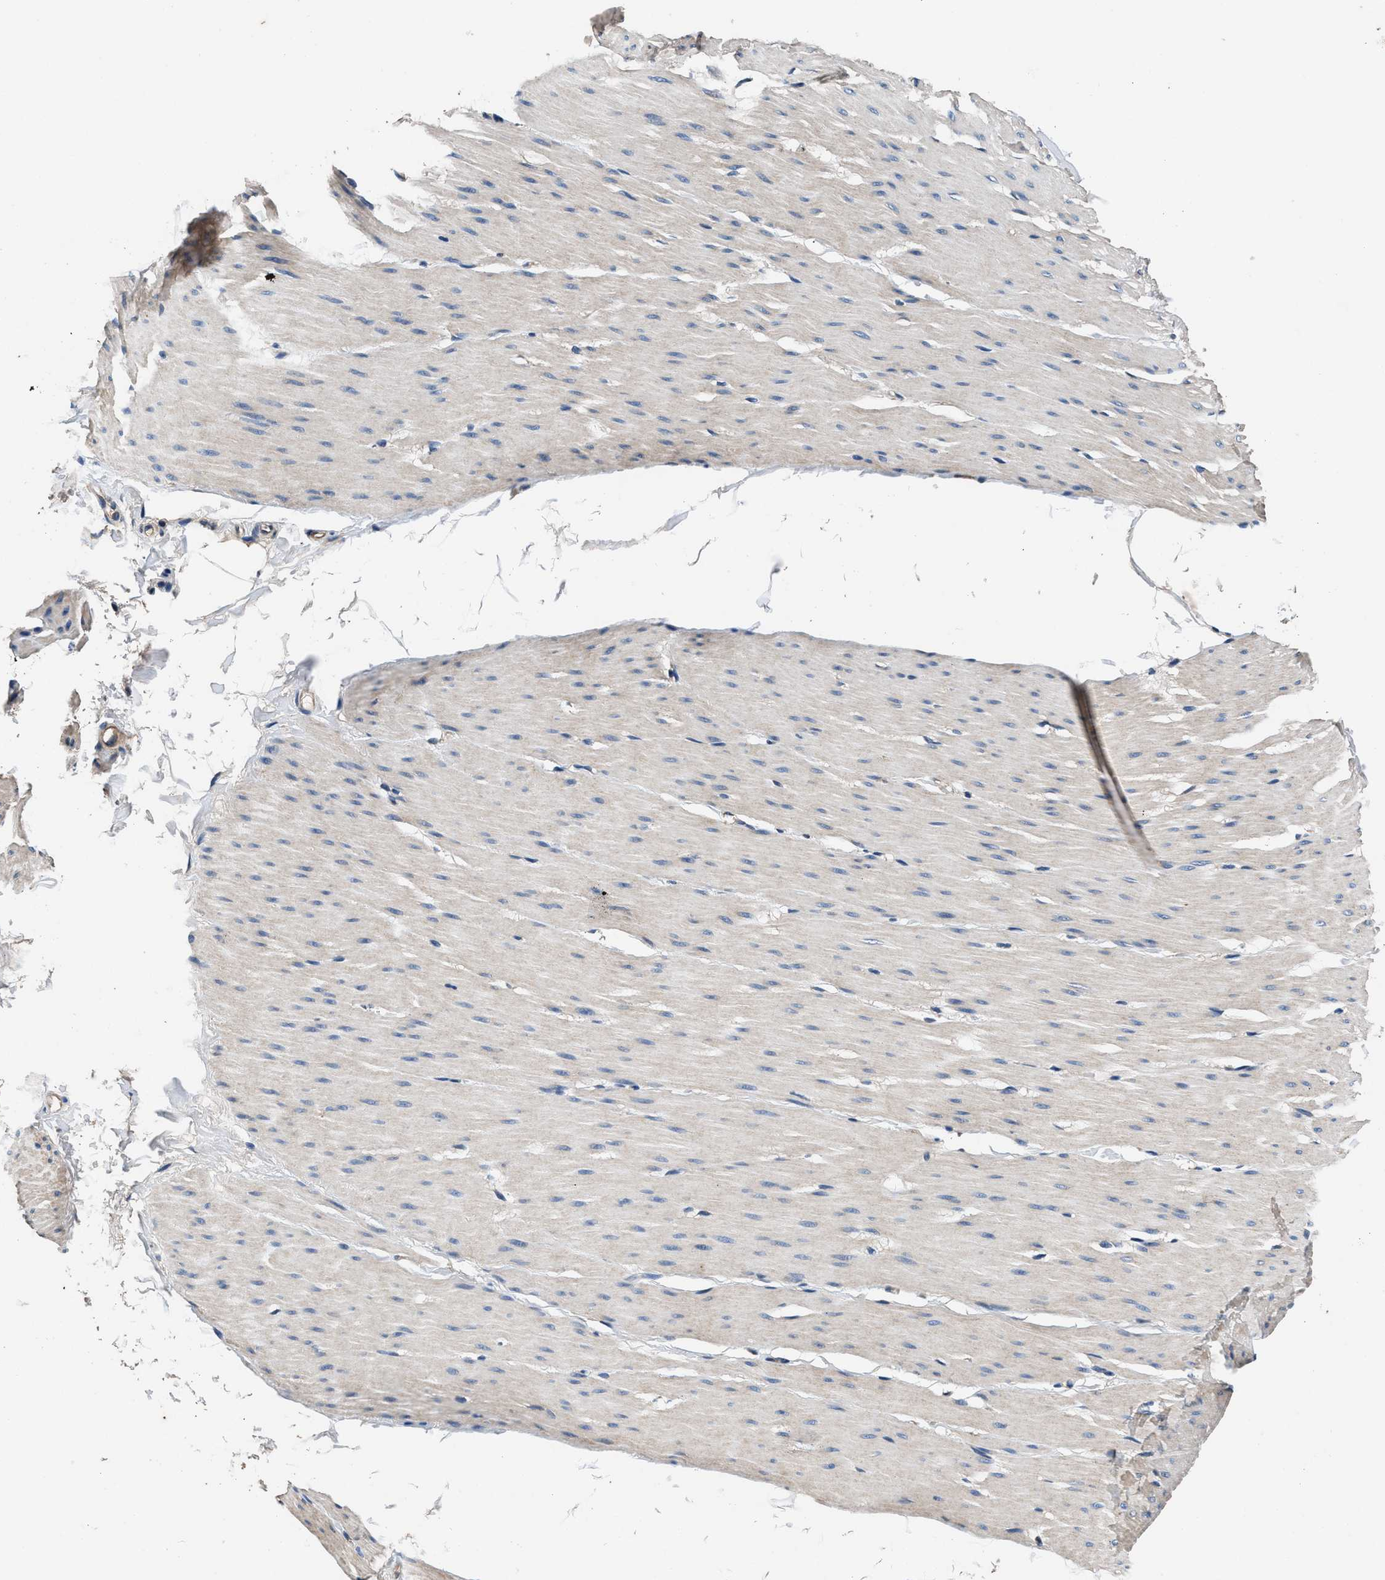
{"staining": {"intensity": "weak", "quantity": "<25%", "location": "cytoplasmic/membranous"}, "tissue": "smooth muscle", "cell_type": "Smooth muscle cells", "image_type": "normal", "snomed": [{"axis": "morphology", "description": "Normal tissue, NOS"}, {"axis": "topography", "description": "Smooth muscle"}, {"axis": "topography", "description": "Colon"}], "caption": "This is a photomicrograph of immunohistochemistry (IHC) staining of normal smooth muscle, which shows no expression in smooth muscle cells. (DAB immunohistochemistry visualized using brightfield microscopy, high magnification).", "gene": "DHRS7B", "patient": {"sex": "male", "age": 67}}